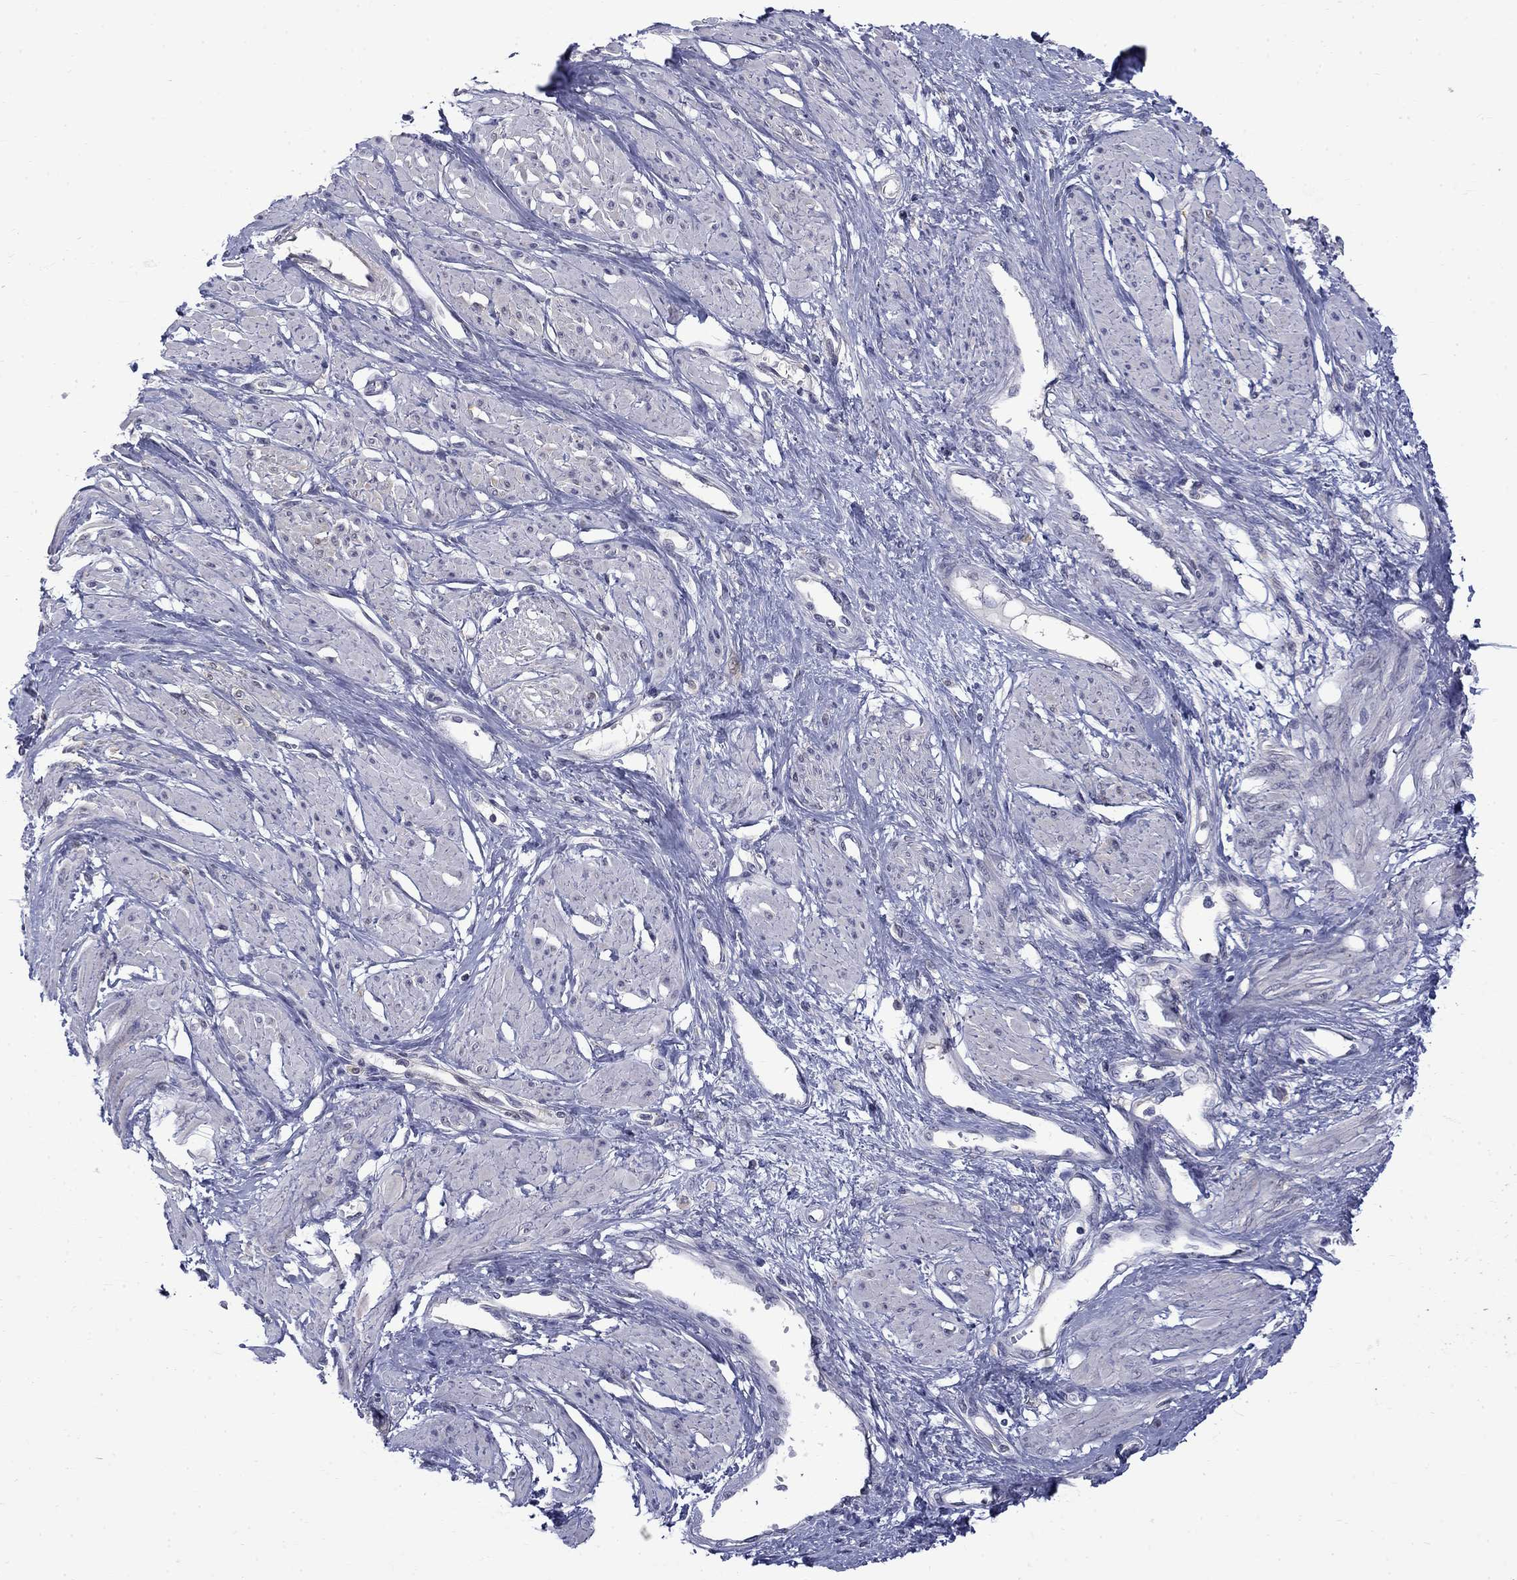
{"staining": {"intensity": "moderate", "quantity": "<25%", "location": "cytoplasmic/membranous"}, "tissue": "smooth muscle", "cell_type": "Smooth muscle cells", "image_type": "normal", "snomed": [{"axis": "morphology", "description": "Normal tissue, NOS"}, {"axis": "topography", "description": "Smooth muscle"}, {"axis": "topography", "description": "Uterus"}], "caption": "The image reveals staining of benign smooth muscle, revealing moderate cytoplasmic/membranous protein staining (brown color) within smooth muscle cells. (Brightfield microscopy of DAB IHC at high magnification).", "gene": "PCBP2", "patient": {"sex": "female", "age": 39}}